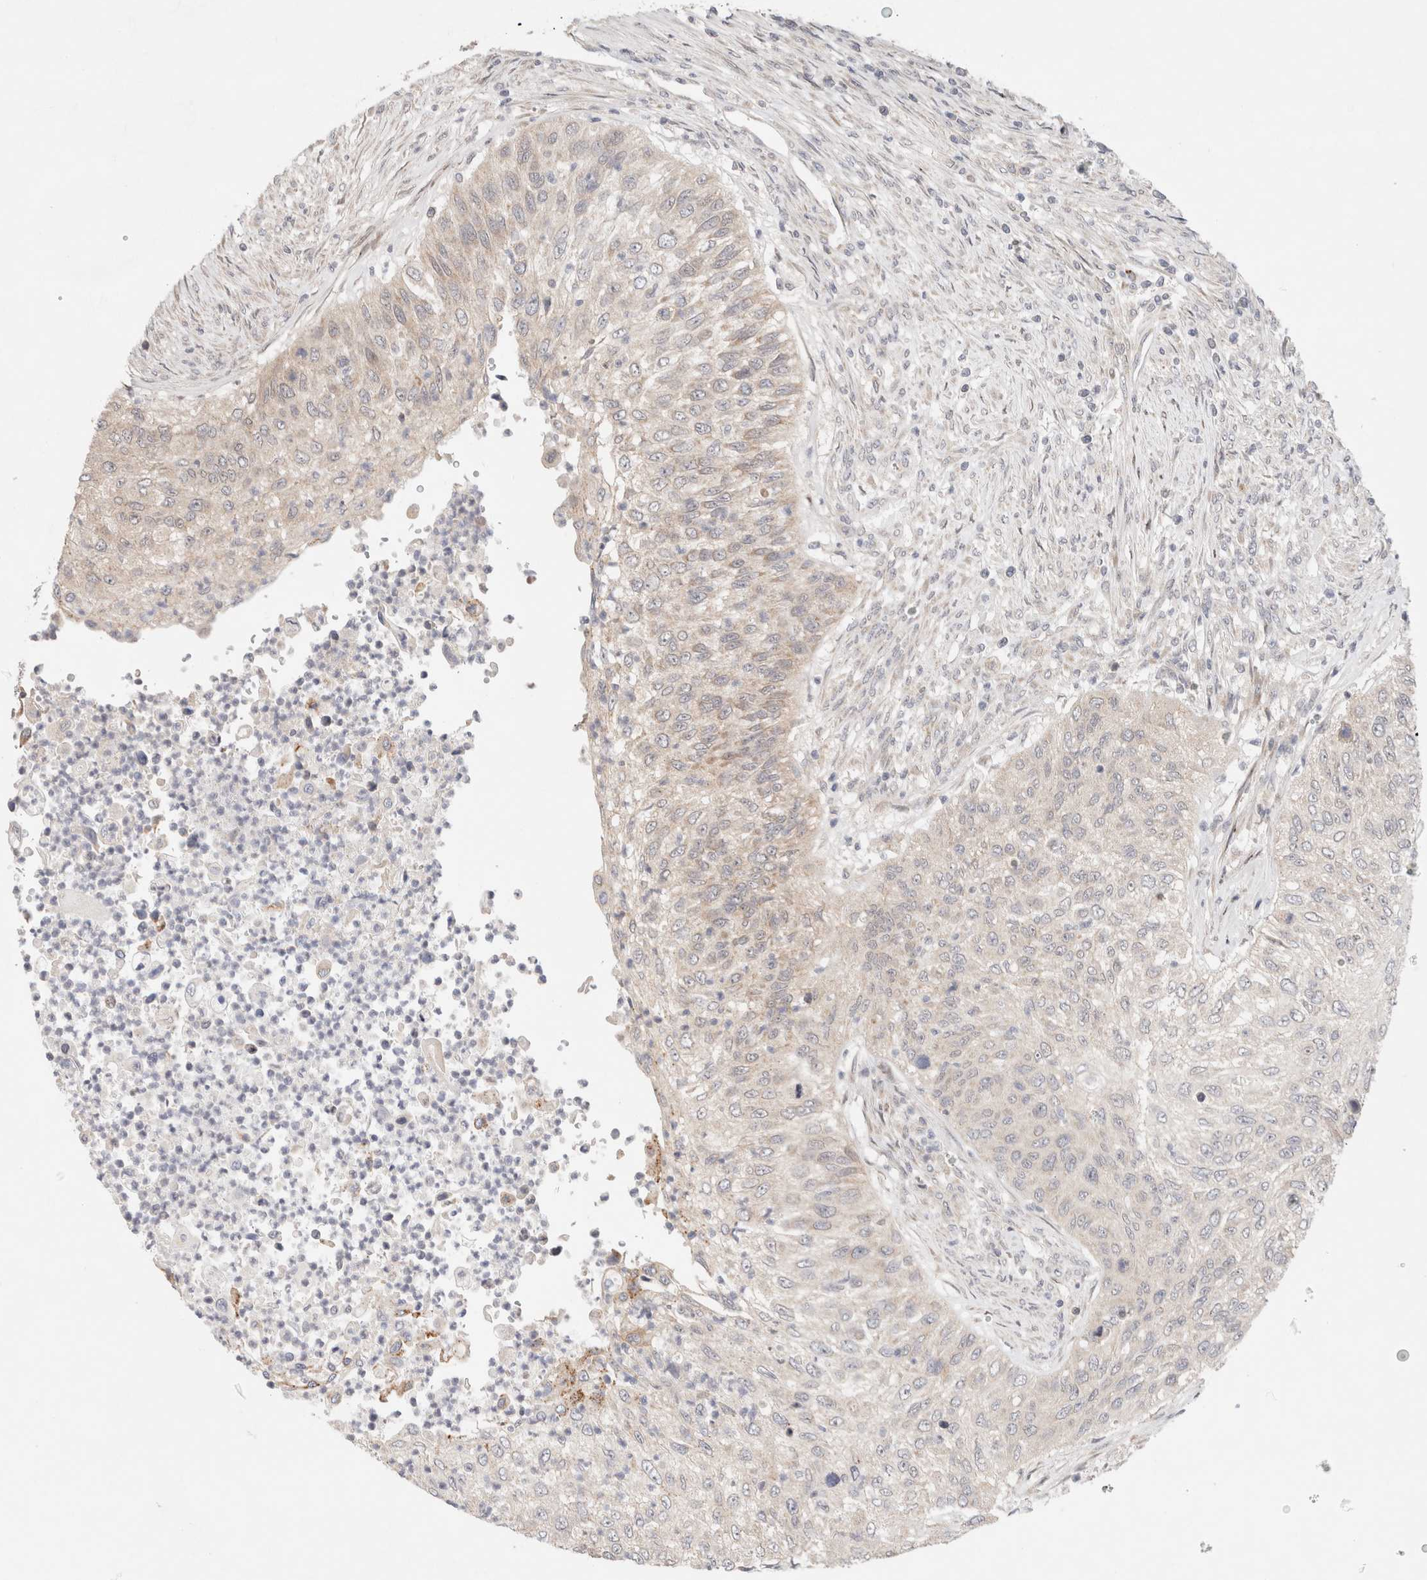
{"staining": {"intensity": "weak", "quantity": "<25%", "location": "cytoplasmic/membranous"}, "tissue": "urothelial cancer", "cell_type": "Tumor cells", "image_type": "cancer", "snomed": [{"axis": "morphology", "description": "Urothelial carcinoma, High grade"}, {"axis": "topography", "description": "Urinary bladder"}], "caption": "A high-resolution histopathology image shows immunohistochemistry staining of urothelial cancer, which displays no significant staining in tumor cells.", "gene": "ERI3", "patient": {"sex": "female", "age": 60}}